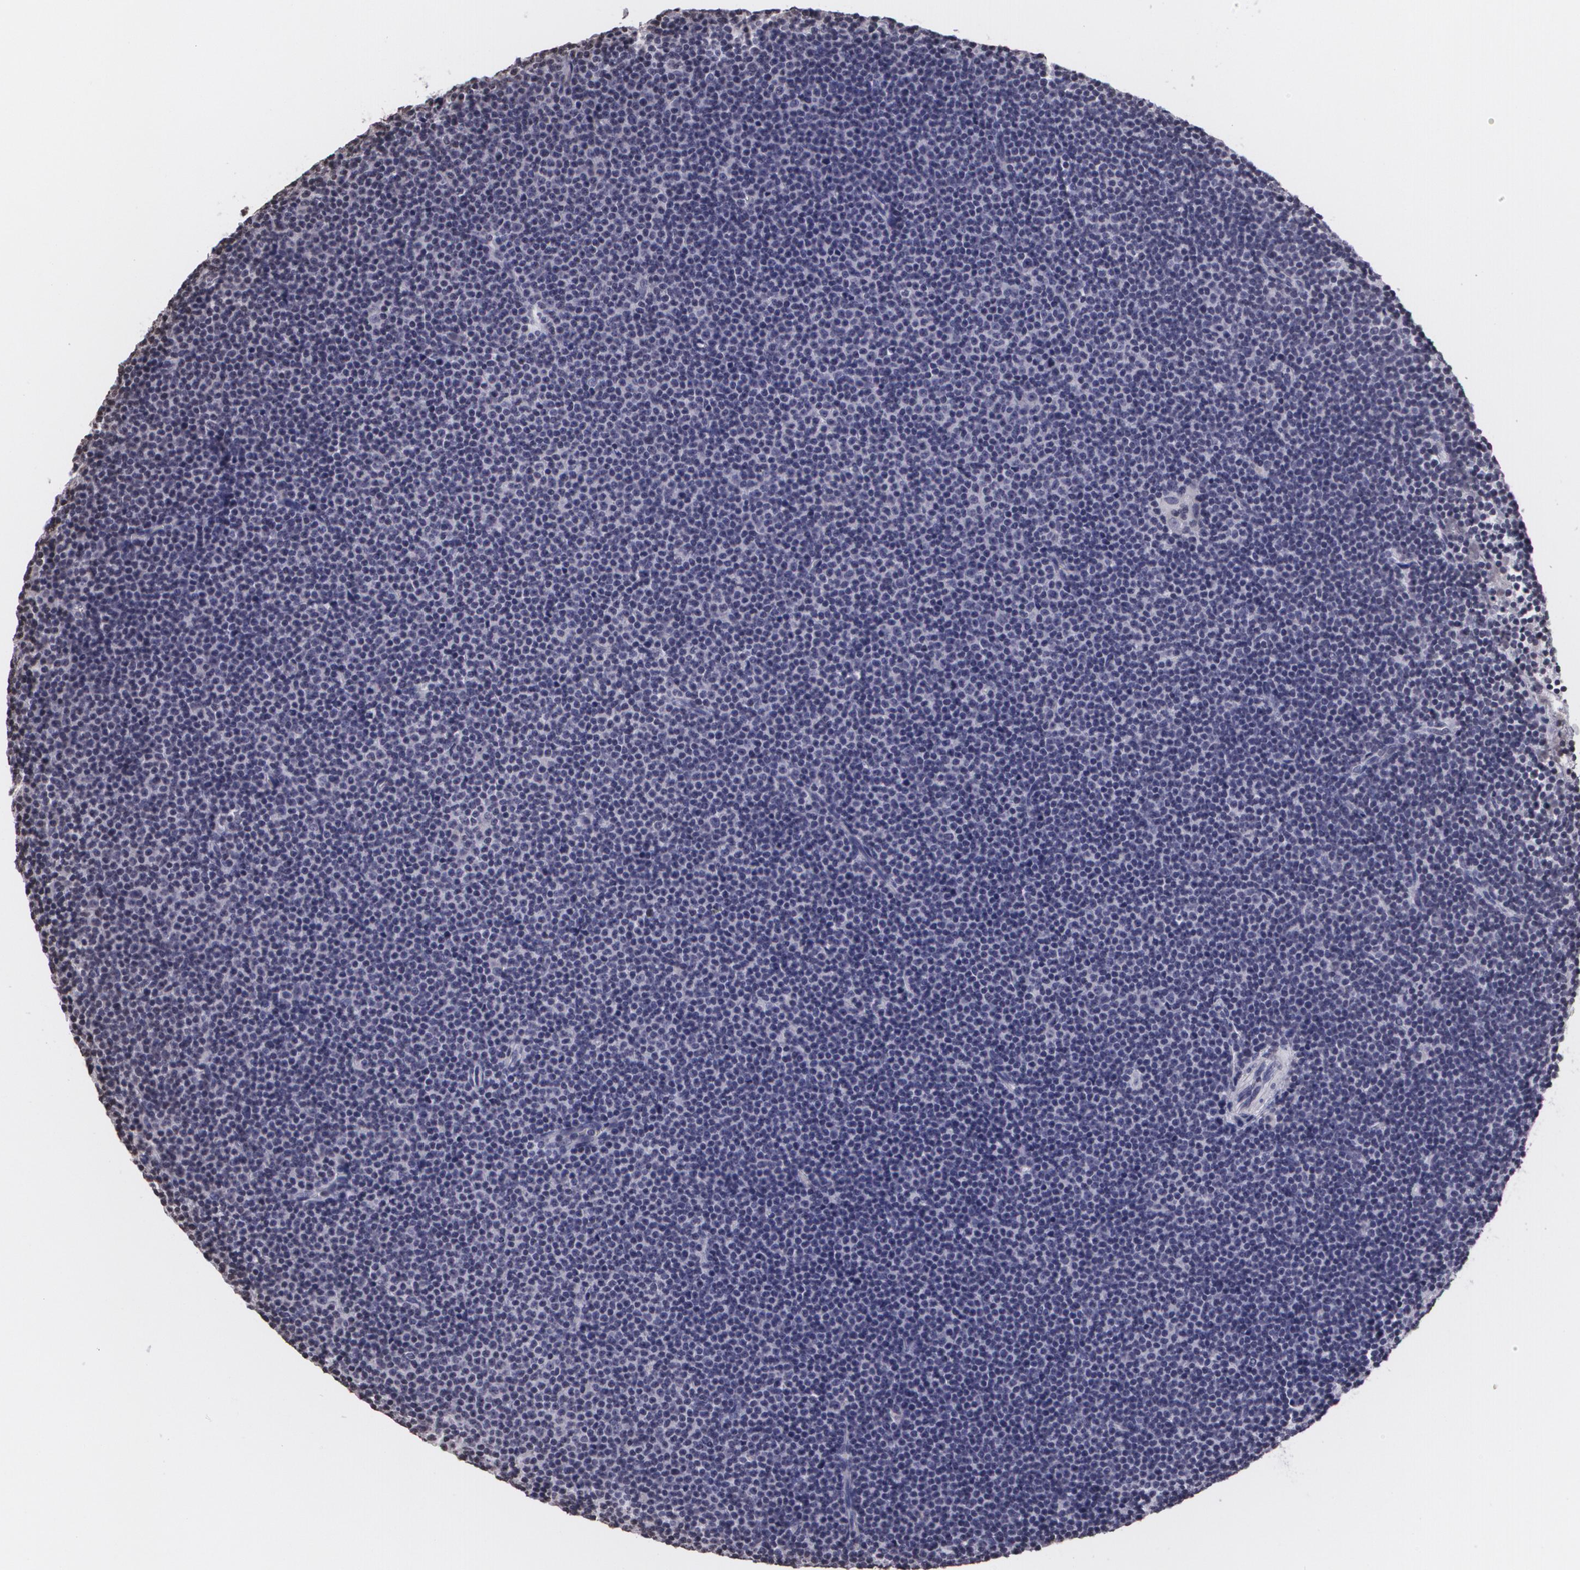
{"staining": {"intensity": "negative", "quantity": "none", "location": "none"}, "tissue": "lymphoma", "cell_type": "Tumor cells", "image_type": "cancer", "snomed": [{"axis": "morphology", "description": "Malignant lymphoma, non-Hodgkin's type, Low grade"}, {"axis": "topography", "description": "Lymph node"}], "caption": "An IHC histopathology image of lymphoma is shown. There is no staining in tumor cells of lymphoma.", "gene": "MUC1", "patient": {"sex": "female", "age": 69}}